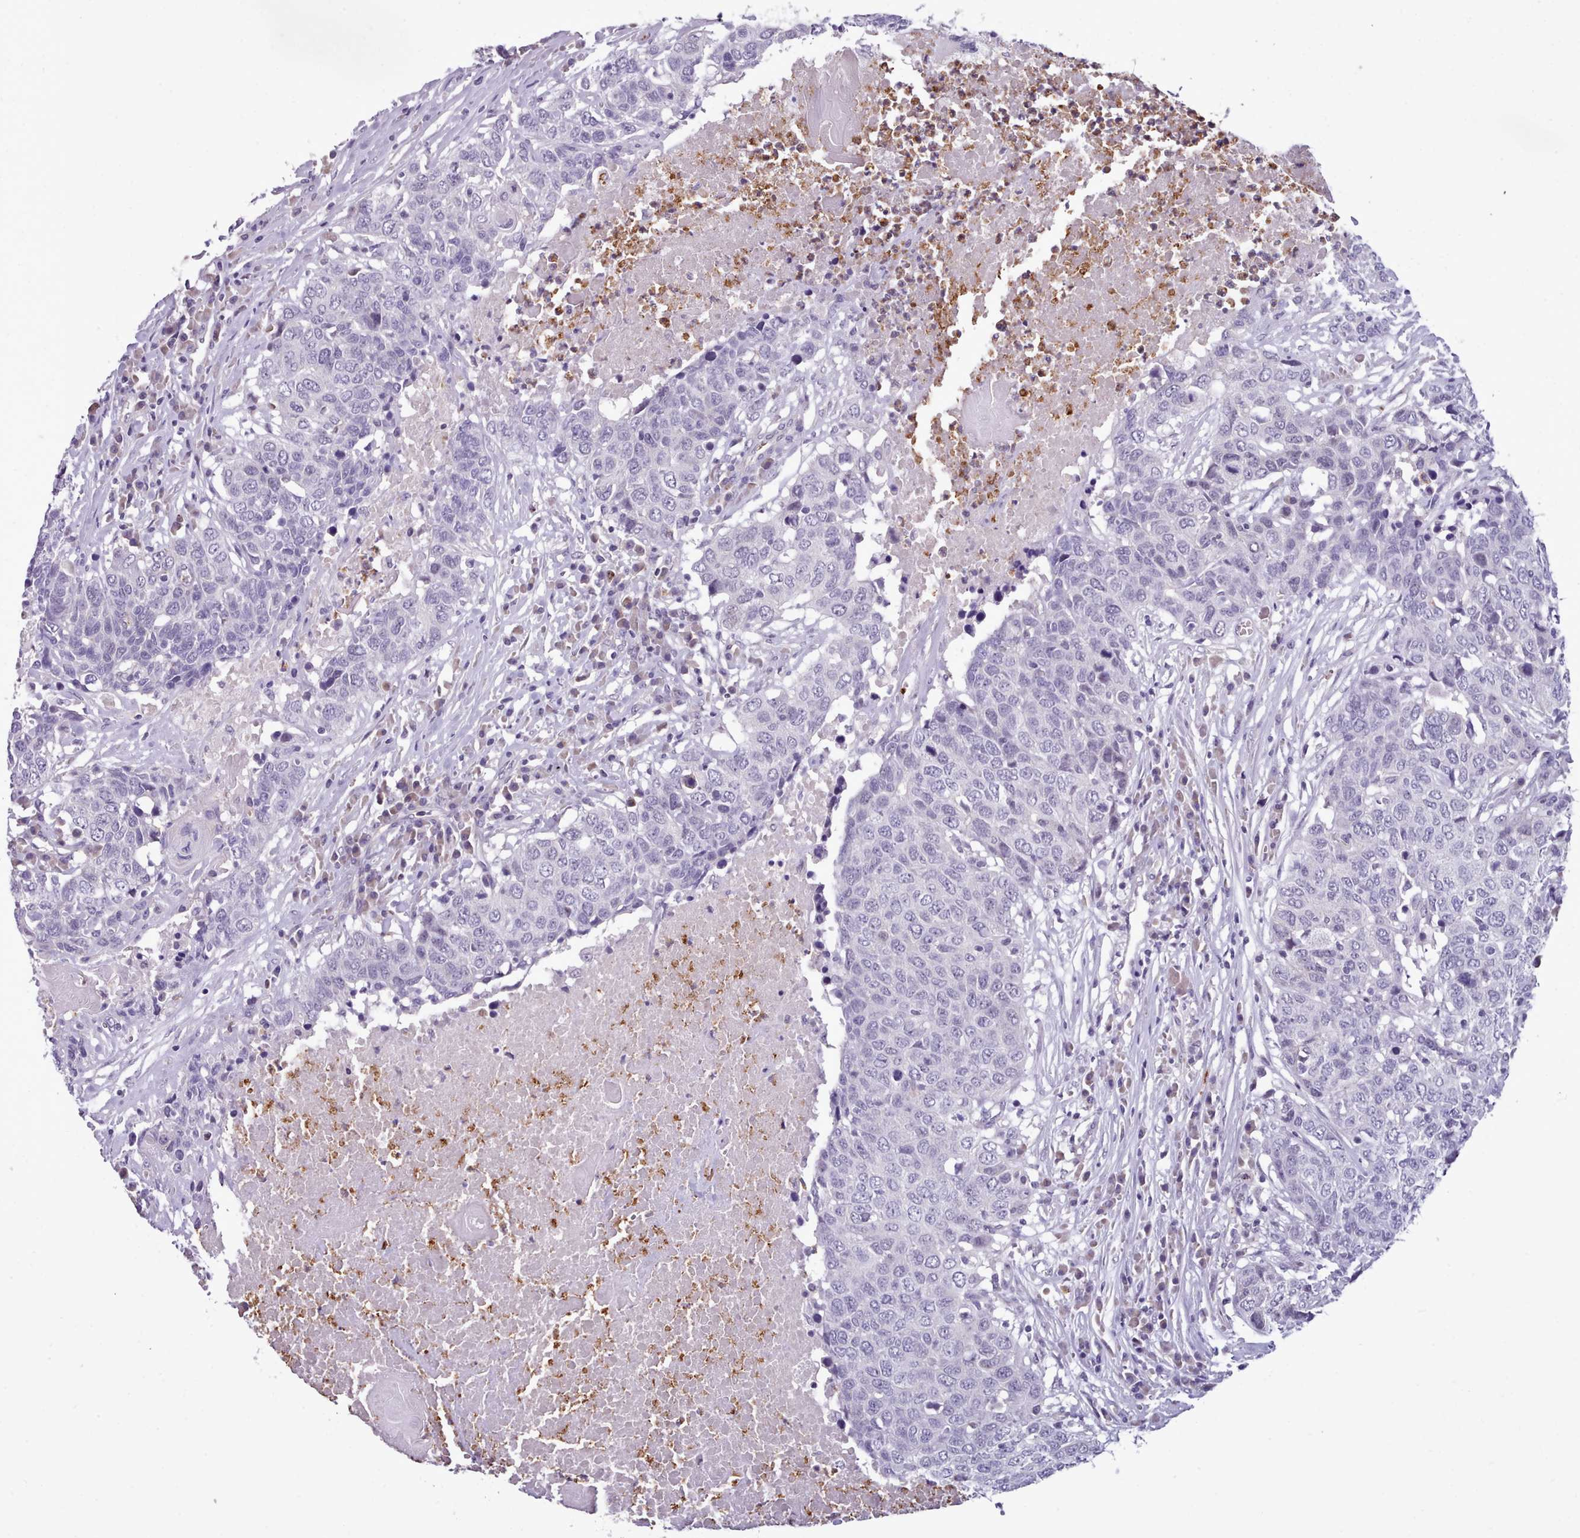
{"staining": {"intensity": "negative", "quantity": "none", "location": "none"}, "tissue": "head and neck cancer", "cell_type": "Tumor cells", "image_type": "cancer", "snomed": [{"axis": "morphology", "description": "Squamous cell carcinoma, NOS"}, {"axis": "topography", "description": "Head-Neck"}], "caption": "Tumor cells show no significant staining in head and neck cancer (squamous cell carcinoma).", "gene": "KCTD16", "patient": {"sex": "male", "age": 66}}